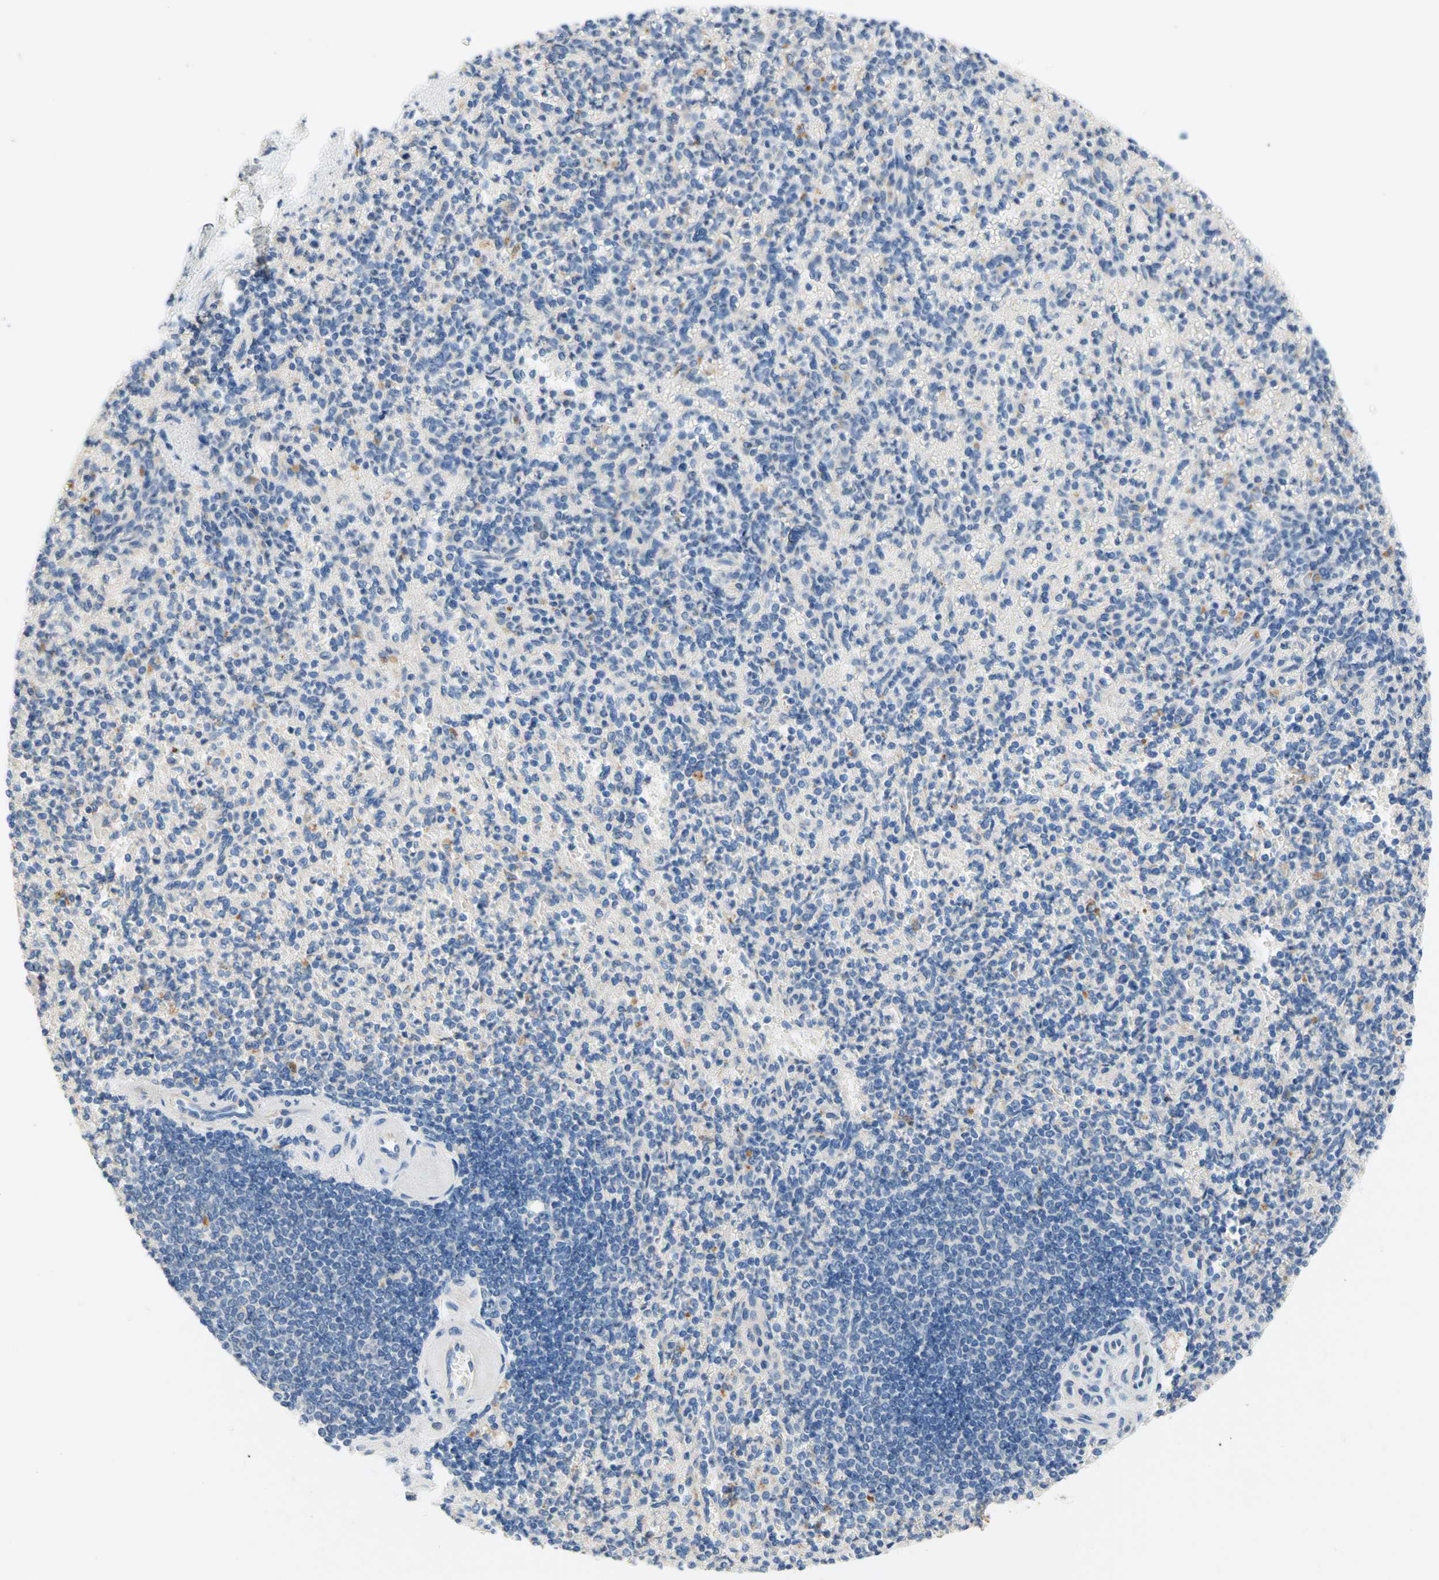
{"staining": {"intensity": "moderate", "quantity": "<25%", "location": "cytoplasmic/membranous"}, "tissue": "spleen", "cell_type": "Cells in red pulp", "image_type": "normal", "snomed": [{"axis": "morphology", "description": "Normal tissue, NOS"}, {"axis": "topography", "description": "Spleen"}], "caption": "Immunohistochemistry (IHC) micrograph of benign human spleen stained for a protein (brown), which demonstrates low levels of moderate cytoplasmic/membranous staining in about <25% of cells in red pulp.", "gene": "F3", "patient": {"sex": "female", "age": 74}}